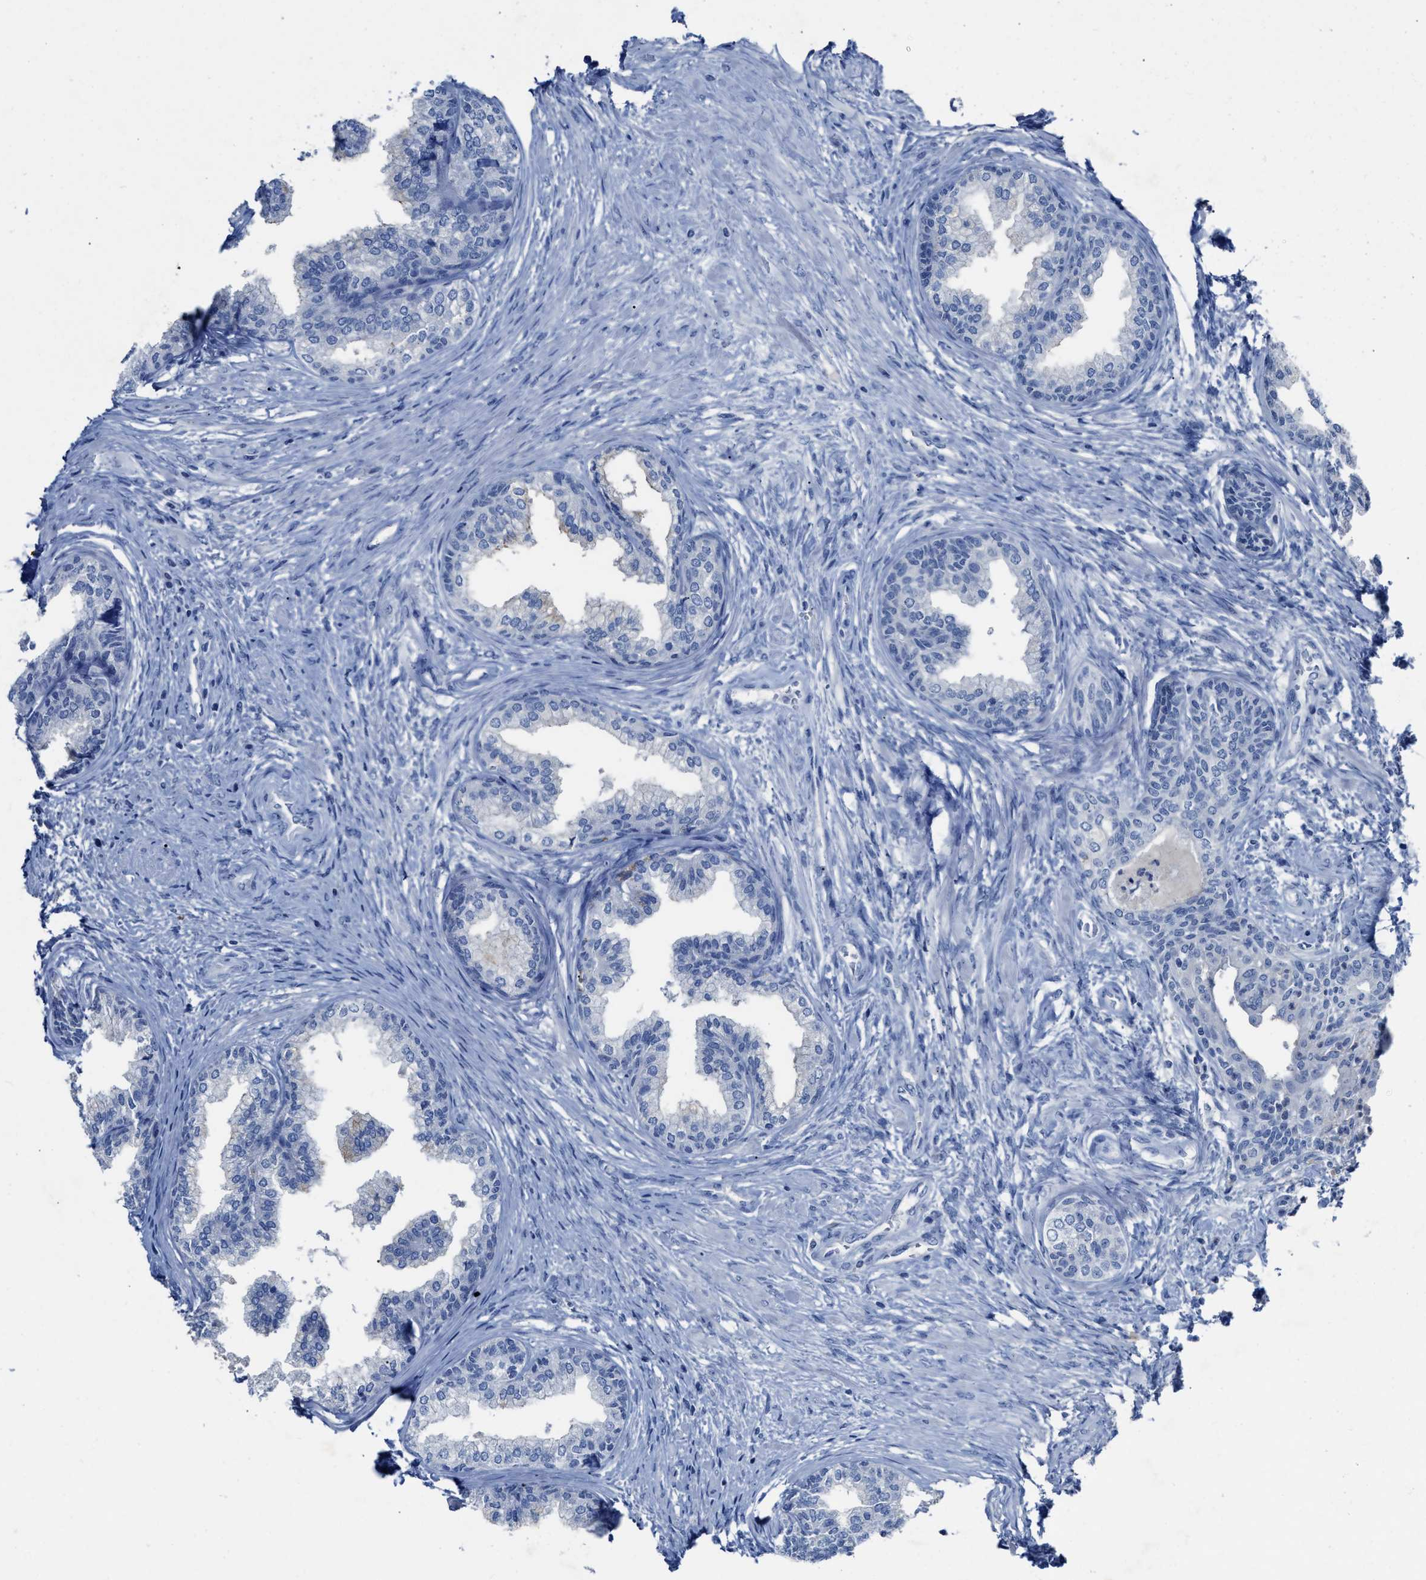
{"staining": {"intensity": "negative", "quantity": "none", "location": "none"}, "tissue": "prostate", "cell_type": "Glandular cells", "image_type": "normal", "snomed": [{"axis": "morphology", "description": "Normal tissue, NOS"}, {"axis": "topography", "description": "Prostate"}], "caption": "The micrograph reveals no significant positivity in glandular cells of prostate.", "gene": "CEACAM5", "patient": {"sex": "male", "age": 76}}